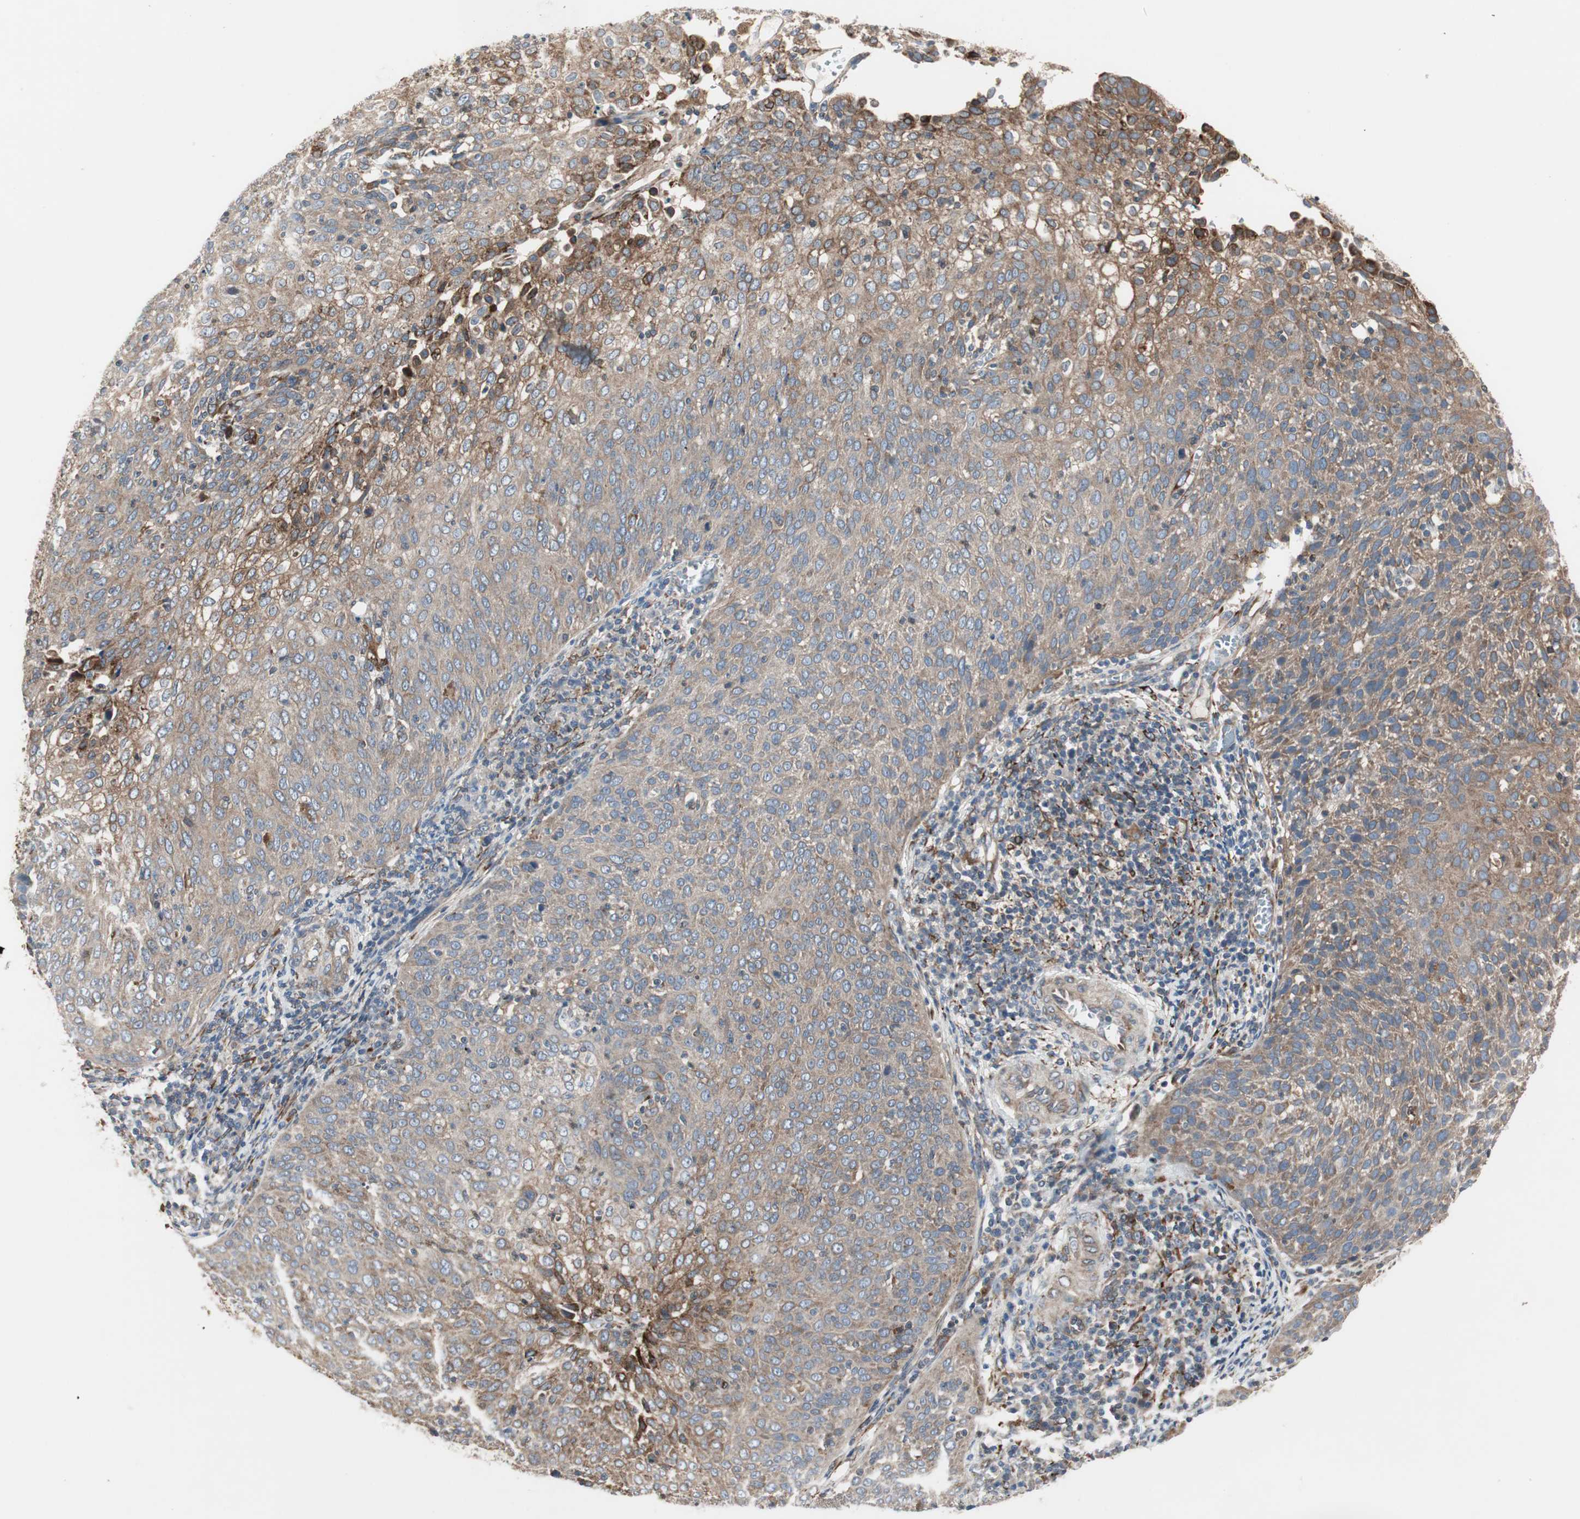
{"staining": {"intensity": "moderate", "quantity": ">75%", "location": "cytoplasmic/membranous"}, "tissue": "cervical cancer", "cell_type": "Tumor cells", "image_type": "cancer", "snomed": [{"axis": "morphology", "description": "Squamous cell carcinoma, NOS"}, {"axis": "topography", "description": "Cervix"}], "caption": "Squamous cell carcinoma (cervical) tissue demonstrates moderate cytoplasmic/membranous staining in about >75% of tumor cells, visualized by immunohistochemistry.", "gene": "H6PD", "patient": {"sex": "female", "age": 38}}